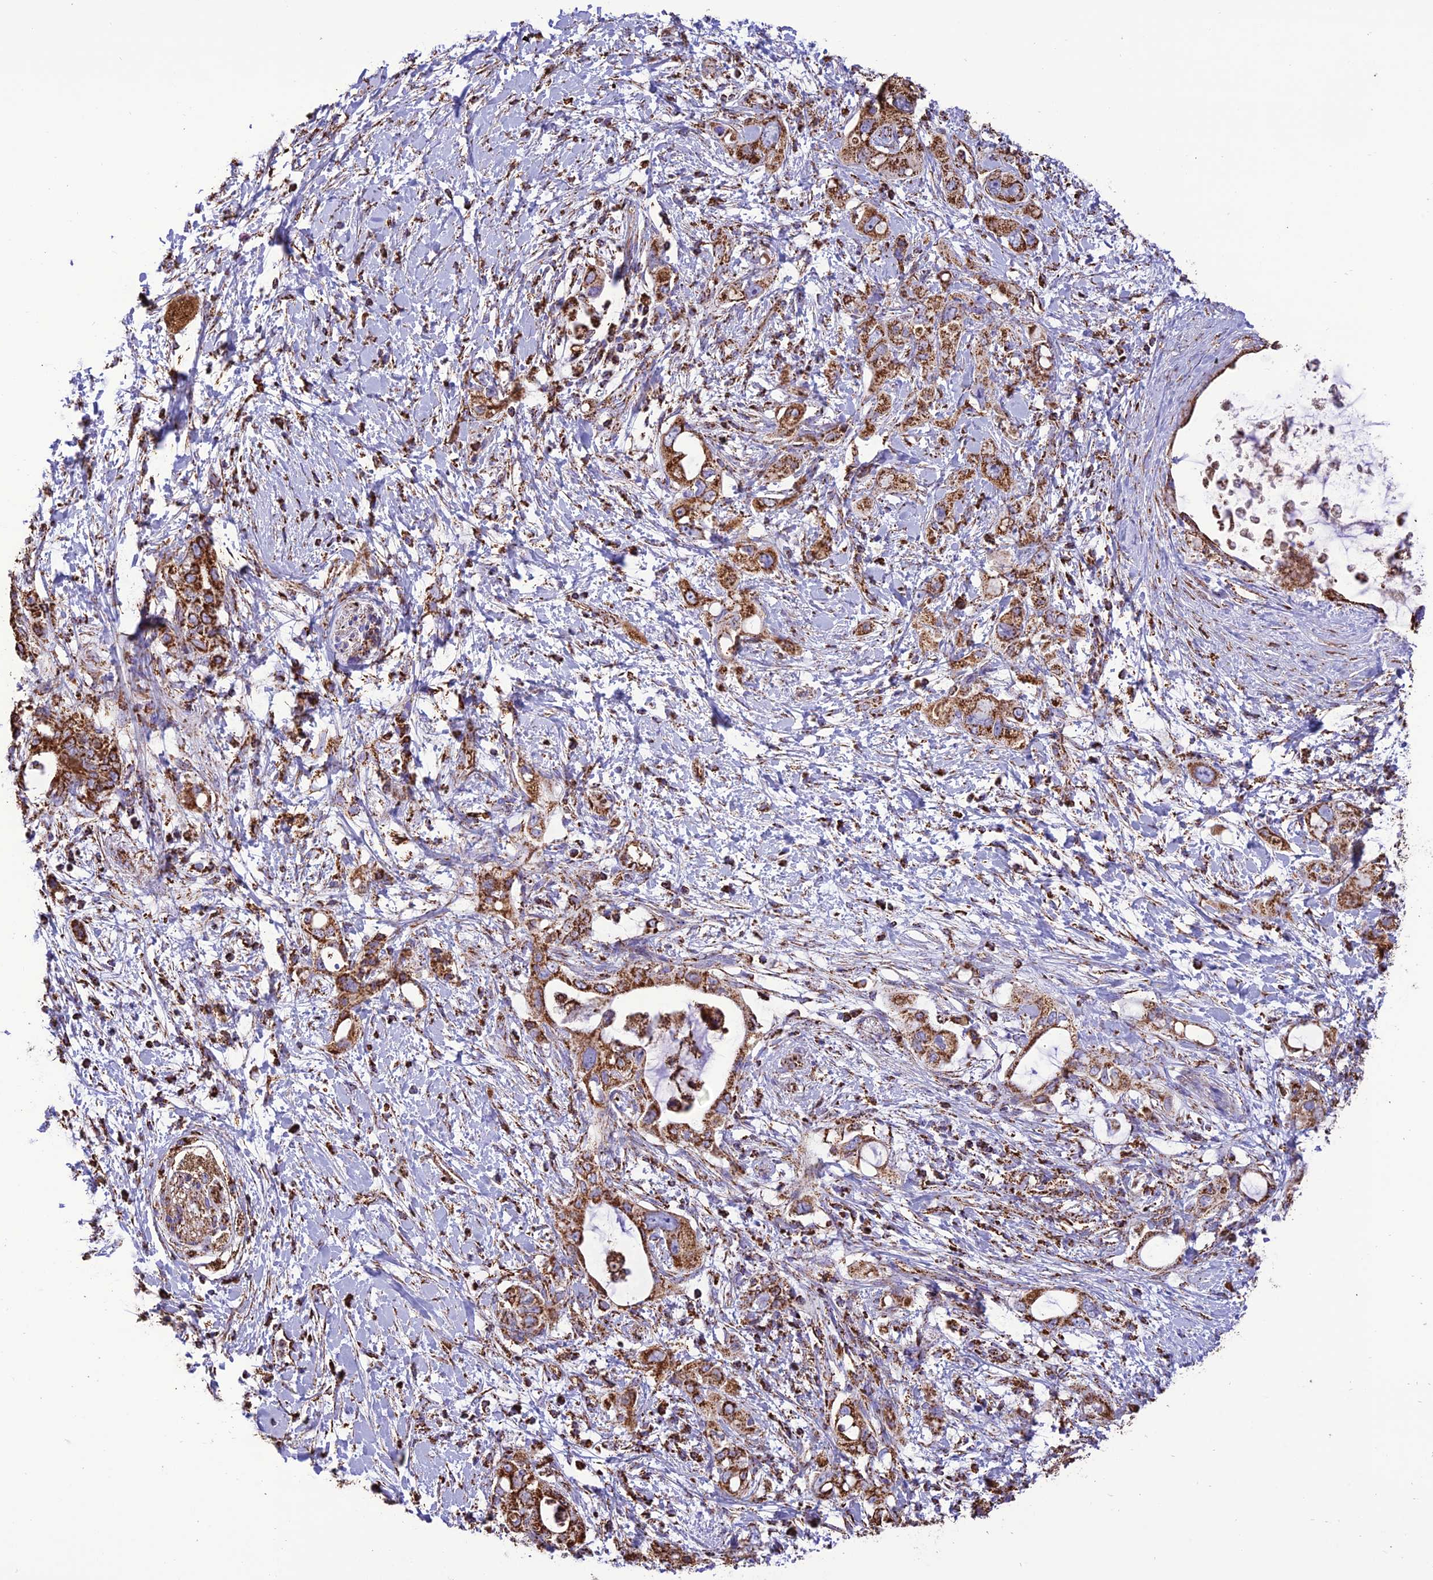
{"staining": {"intensity": "strong", "quantity": ">75%", "location": "cytoplasmic/membranous"}, "tissue": "pancreatic cancer", "cell_type": "Tumor cells", "image_type": "cancer", "snomed": [{"axis": "morphology", "description": "Adenocarcinoma, NOS"}, {"axis": "topography", "description": "Pancreas"}], "caption": "Strong cytoplasmic/membranous staining is appreciated in about >75% of tumor cells in pancreatic cancer.", "gene": "NDUFAF1", "patient": {"sex": "female", "age": 56}}